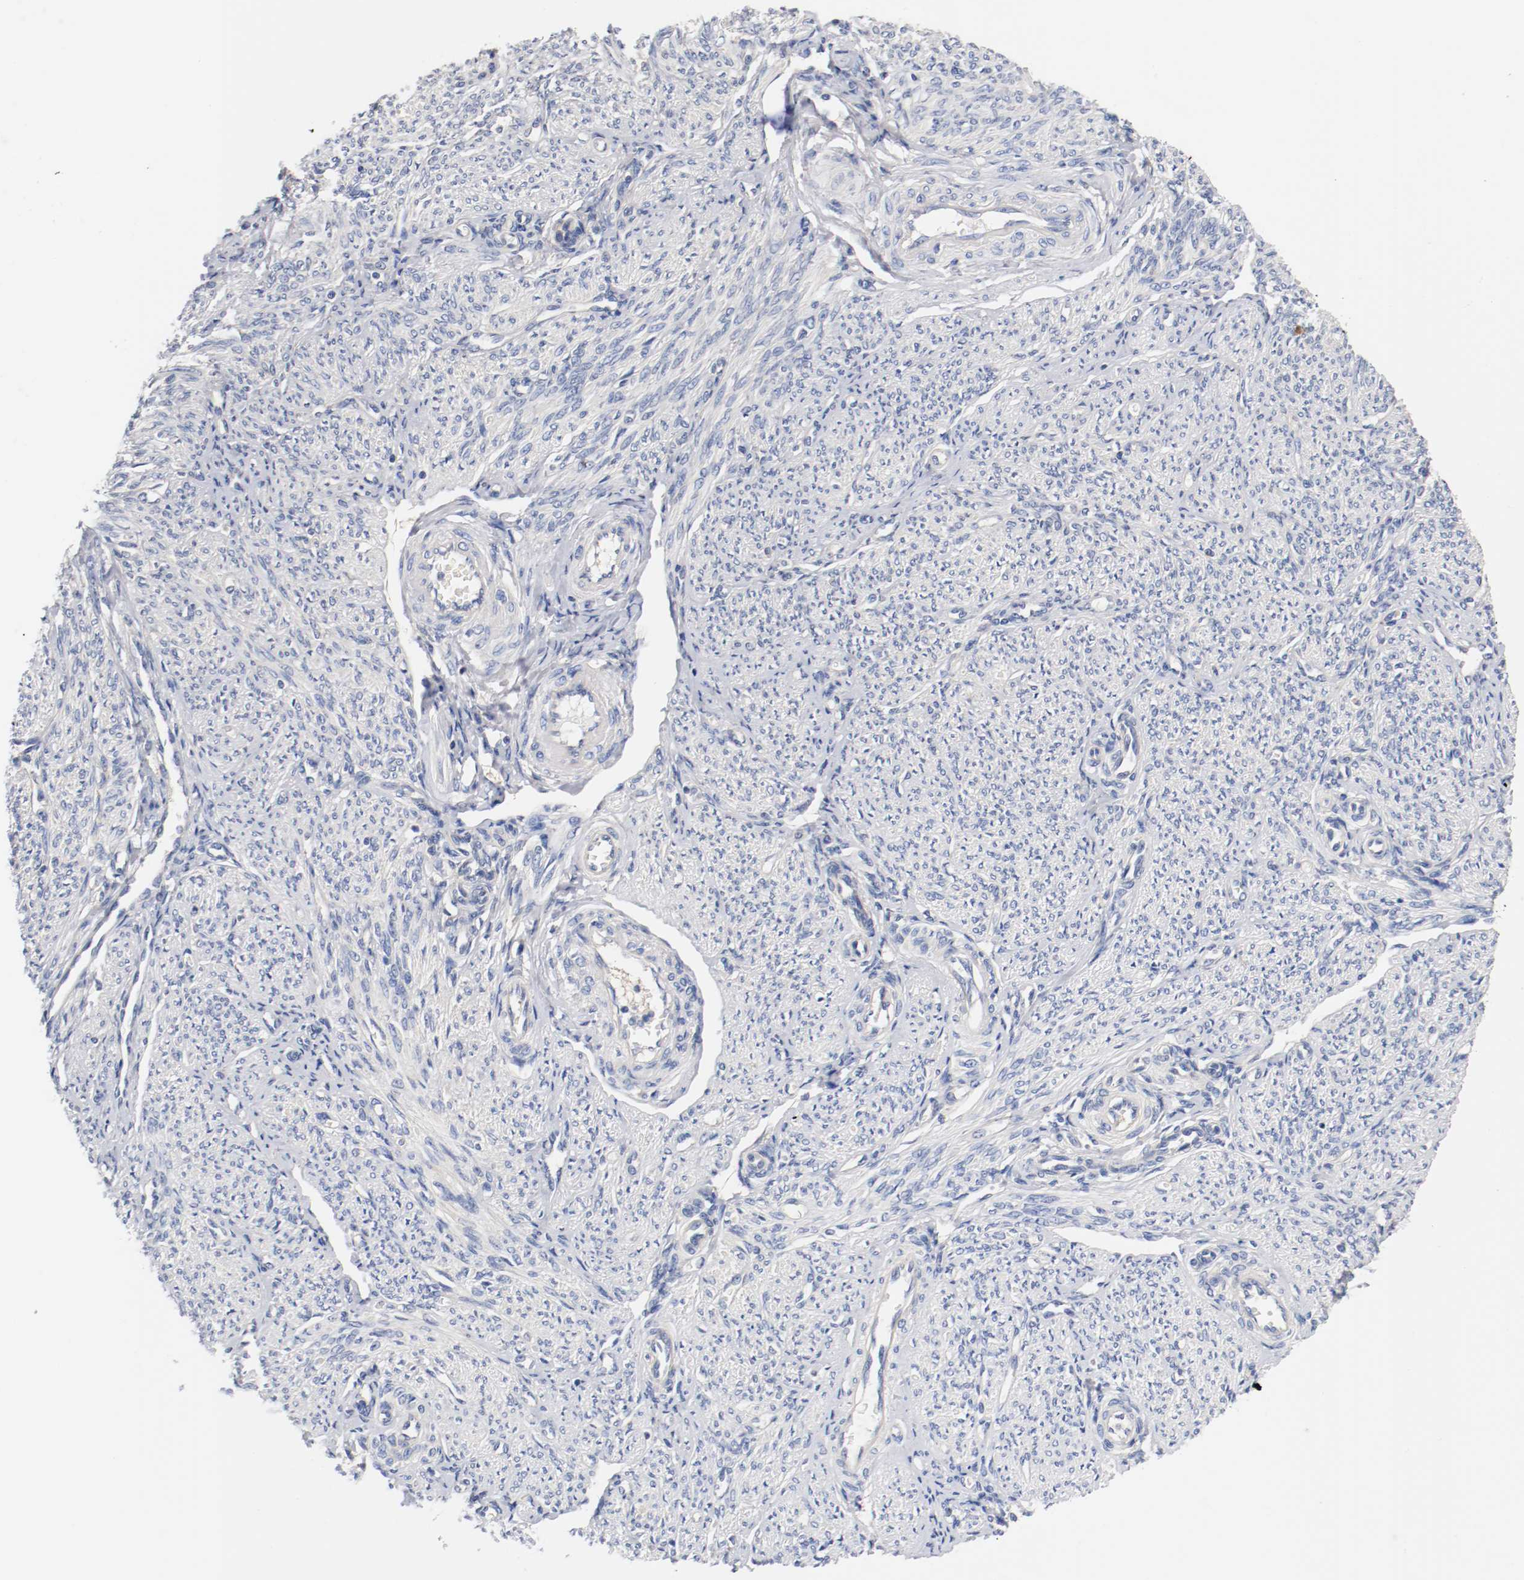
{"staining": {"intensity": "negative", "quantity": "none", "location": "none"}, "tissue": "smooth muscle", "cell_type": "Smooth muscle cells", "image_type": "normal", "snomed": [{"axis": "morphology", "description": "Normal tissue, NOS"}, {"axis": "topography", "description": "Smooth muscle"}], "caption": "A high-resolution histopathology image shows immunohistochemistry staining of benign smooth muscle, which shows no significant expression in smooth muscle cells. Nuclei are stained in blue.", "gene": "HGS", "patient": {"sex": "female", "age": 65}}